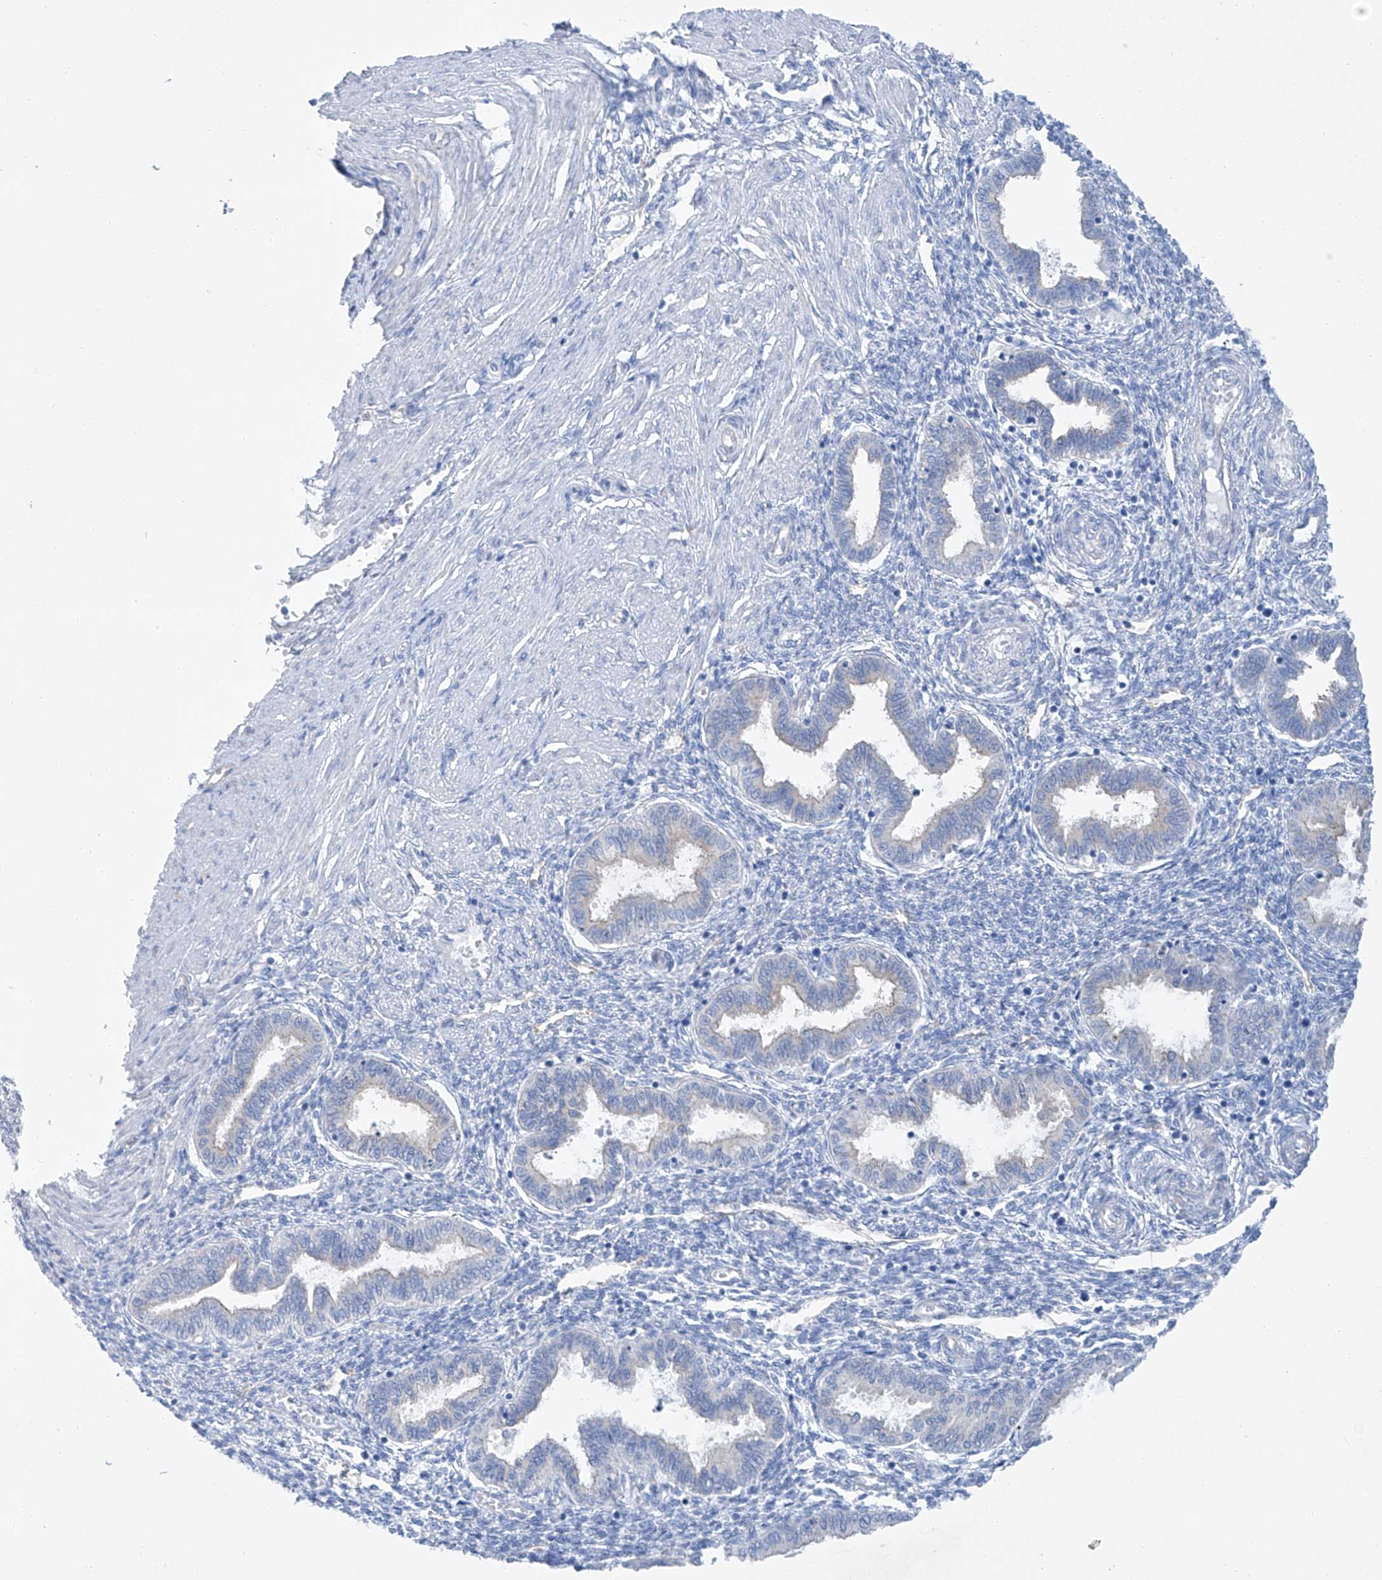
{"staining": {"intensity": "negative", "quantity": "none", "location": "none"}, "tissue": "endometrium", "cell_type": "Cells in endometrial stroma", "image_type": "normal", "snomed": [{"axis": "morphology", "description": "Normal tissue, NOS"}, {"axis": "topography", "description": "Endometrium"}], "caption": "The photomicrograph shows no significant staining in cells in endometrial stroma of endometrium.", "gene": "MAGI1", "patient": {"sex": "female", "age": 33}}